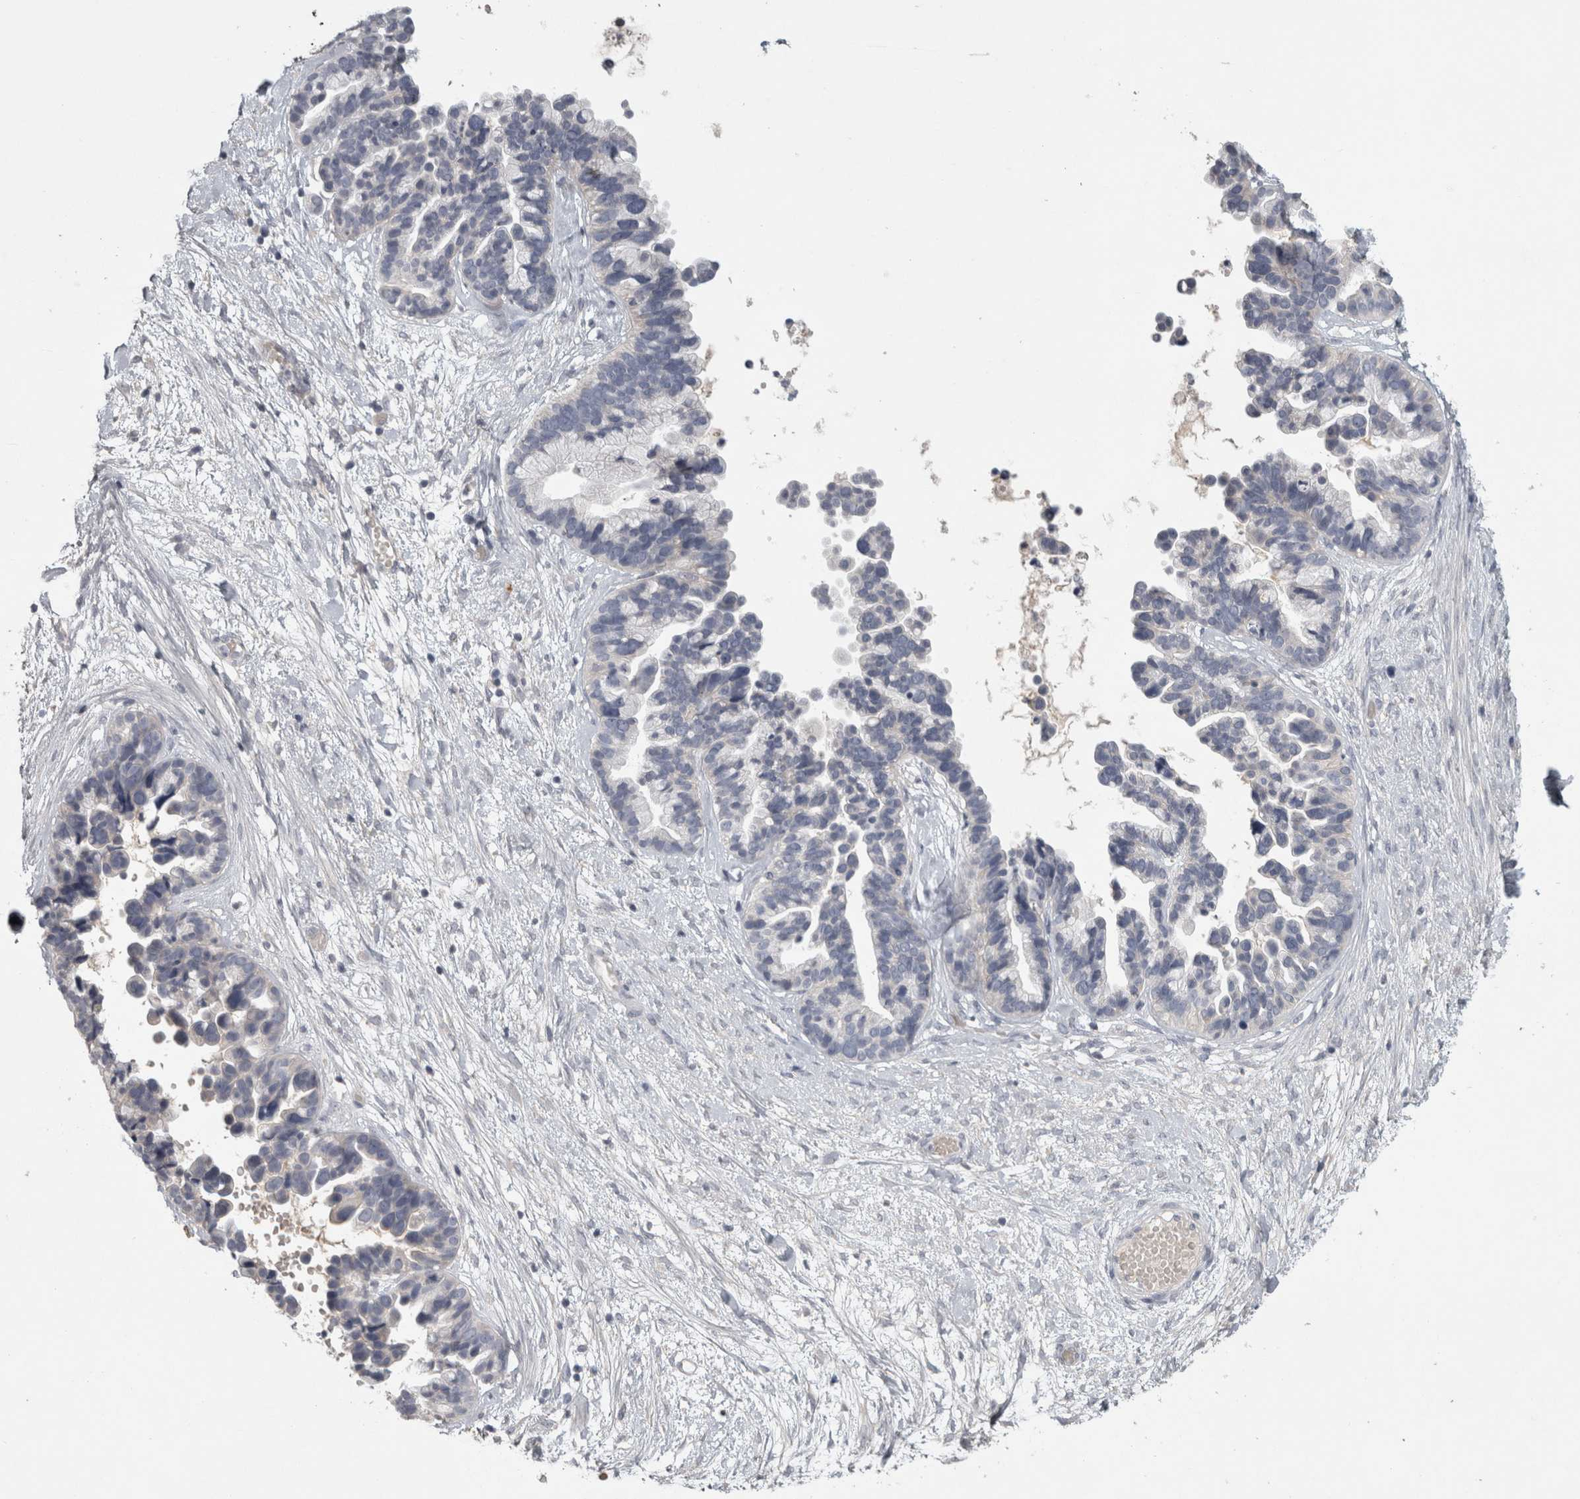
{"staining": {"intensity": "negative", "quantity": "none", "location": "none"}, "tissue": "ovarian cancer", "cell_type": "Tumor cells", "image_type": "cancer", "snomed": [{"axis": "morphology", "description": "Cystadenocarcinoma, serous, NOS"}, {"axis": "topography", "description": "Ovary"}], "caption": "This photomicrograph is of ovarian serous cystadenocarcinoma stained with immunohistochemistry (IHC) to label a protein in brown with the nuclei are counter-stained blue. There is no positivity in tumor cells.", "gene": "ENPP7", "patient": {"sex": "female", "age": 56}}